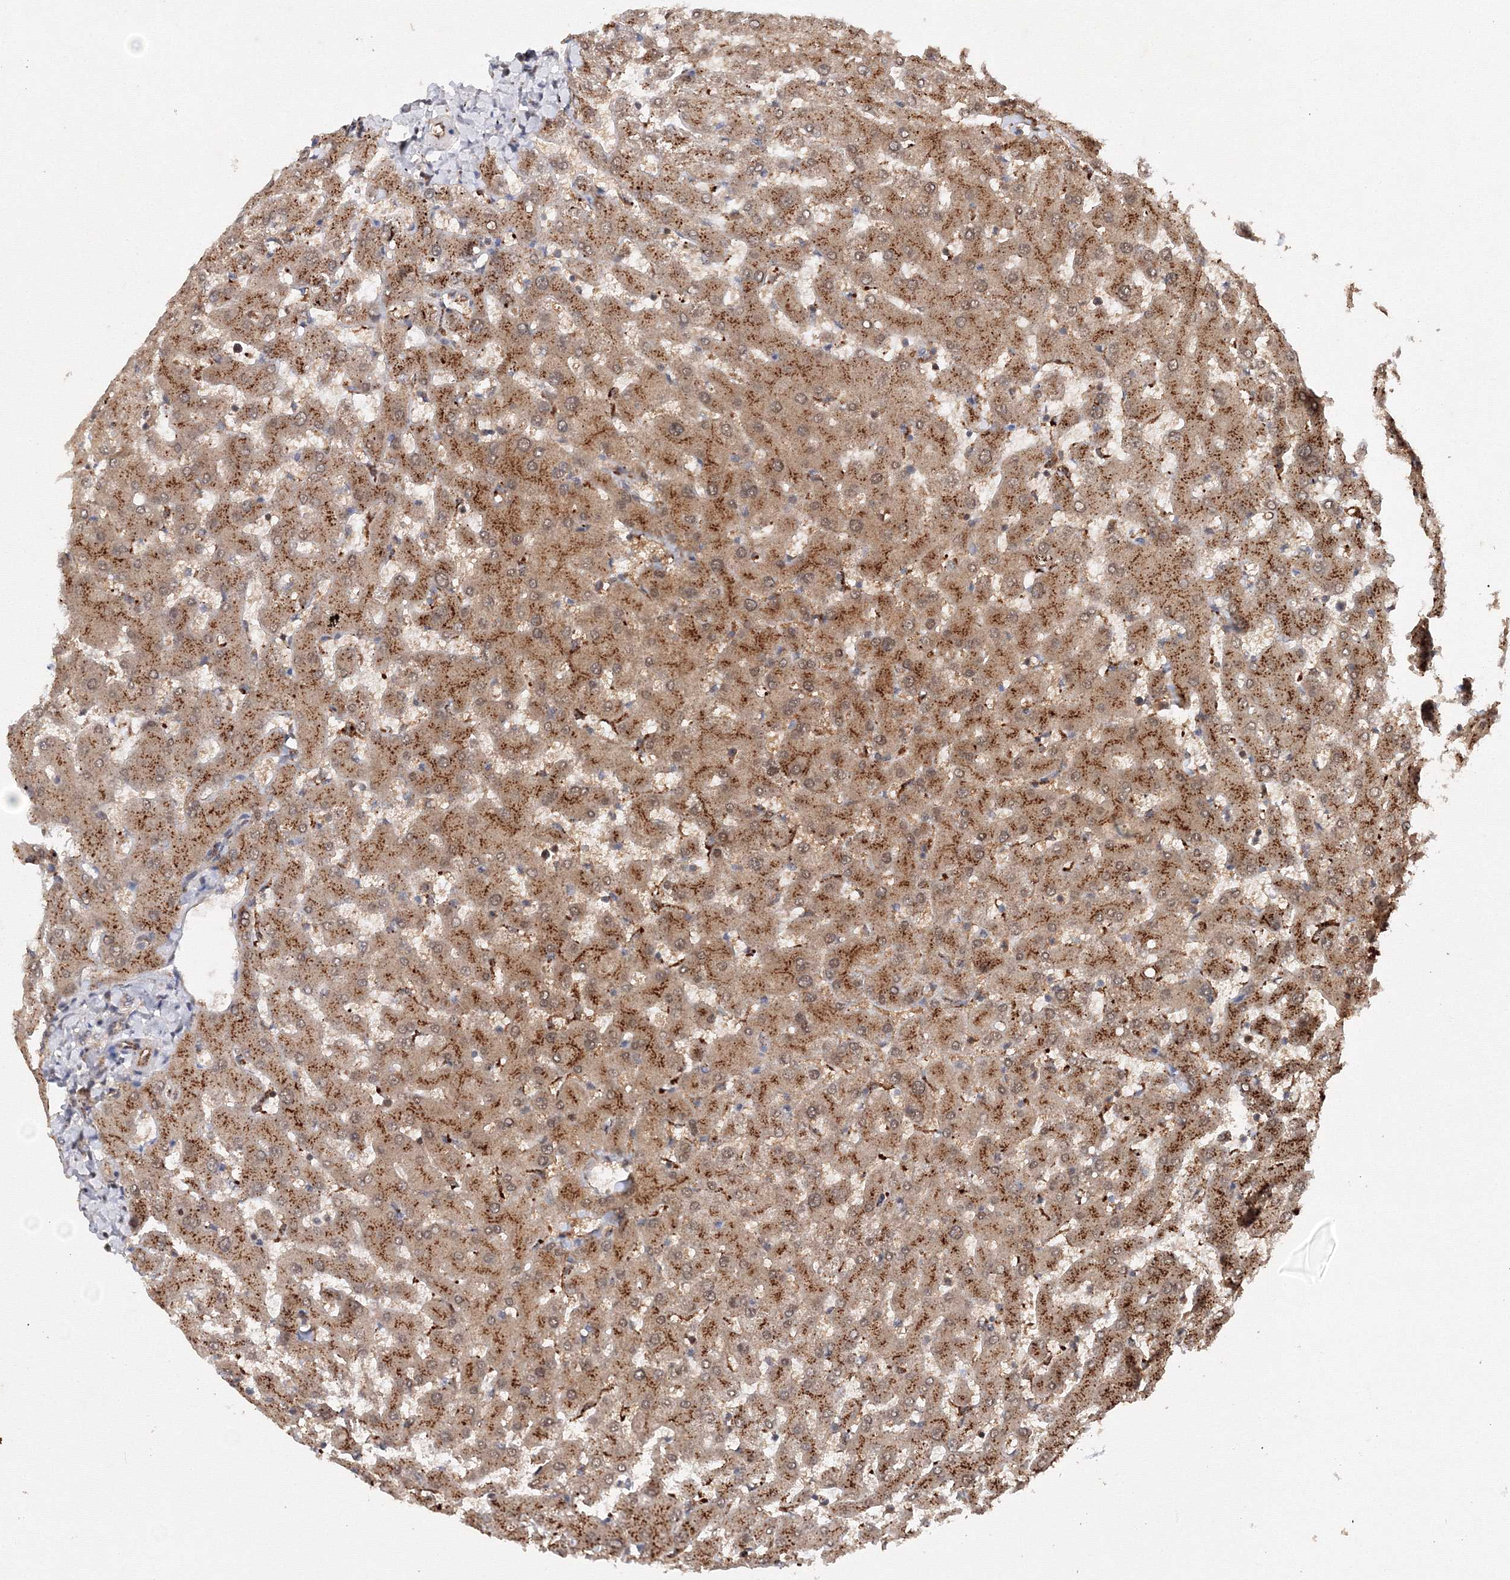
{"staining": {"intensity": "moderate", "quantity": ">75%", "location": "cytoplasmic/membranous"}, "tissue": "liver", "cell_type": "Cholangiocytes", "image_type": "normal", "snomed": [{"axis": "morphology", "description": "Normal tissue, NOS"}, {"axis": "topography", "description": "Liver"}], "caption": "DAB immunohistochemical staining of unremarkable human liver demonstrates moderate cytoplasmic/membranous protein expression in about >75% of cholangiocytes.", "gene": "DCTD", "patient": {"sex": "female", "age": 63}}